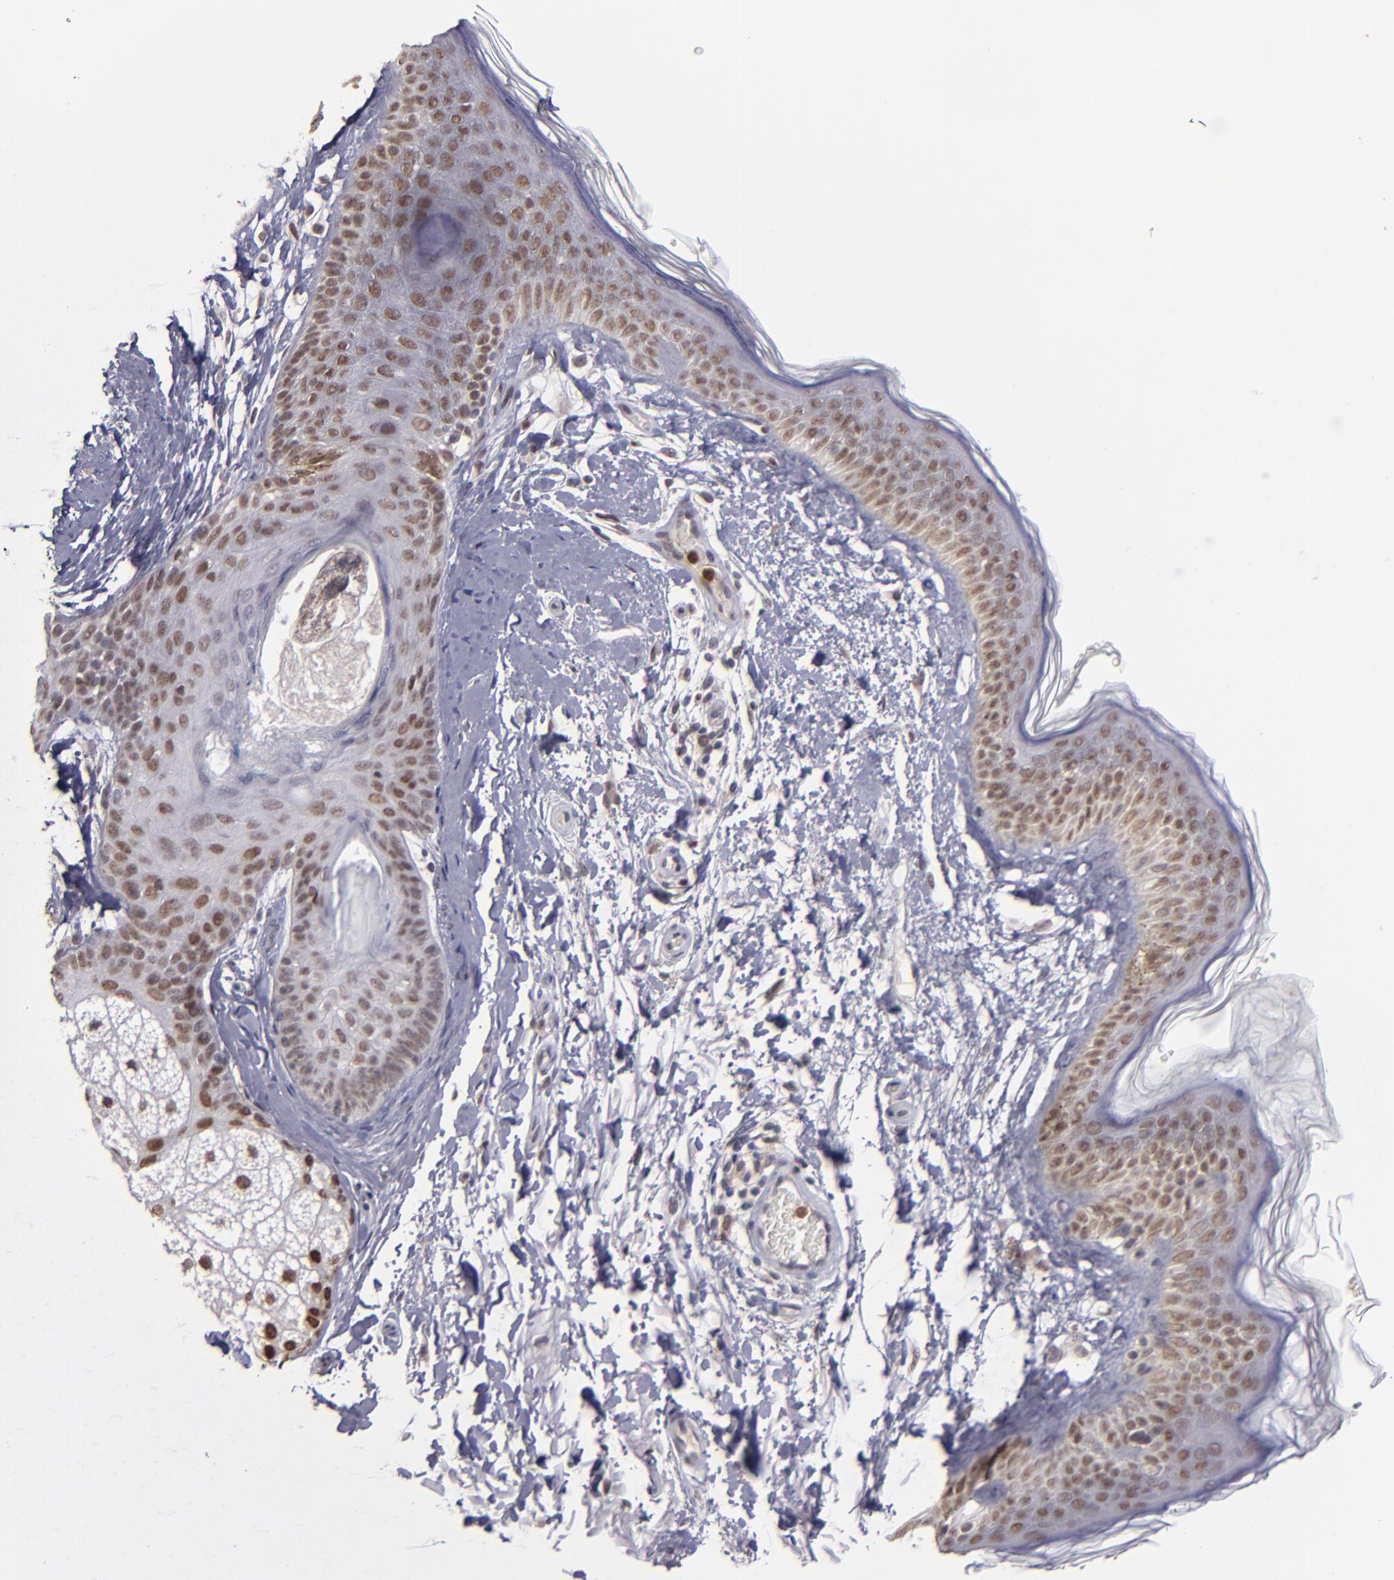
{"staining": {"intensity": "negative", "quantity": "none", "location": "none"}, "tissue": "skin", "cell_type": "Fibroblasts", "image_type": "normal", "snomed": [{"axis": "morphology", "description": "Normal tissue, NOS"}, {"axis": "topography", "description": "Skin"}], "caption": "This is an IHC photomicrograph of unremarkable human skin. There is no staining in fibroblasts.", "gene": "RREB1", "patient": {"sex": "male", "age": 63}}